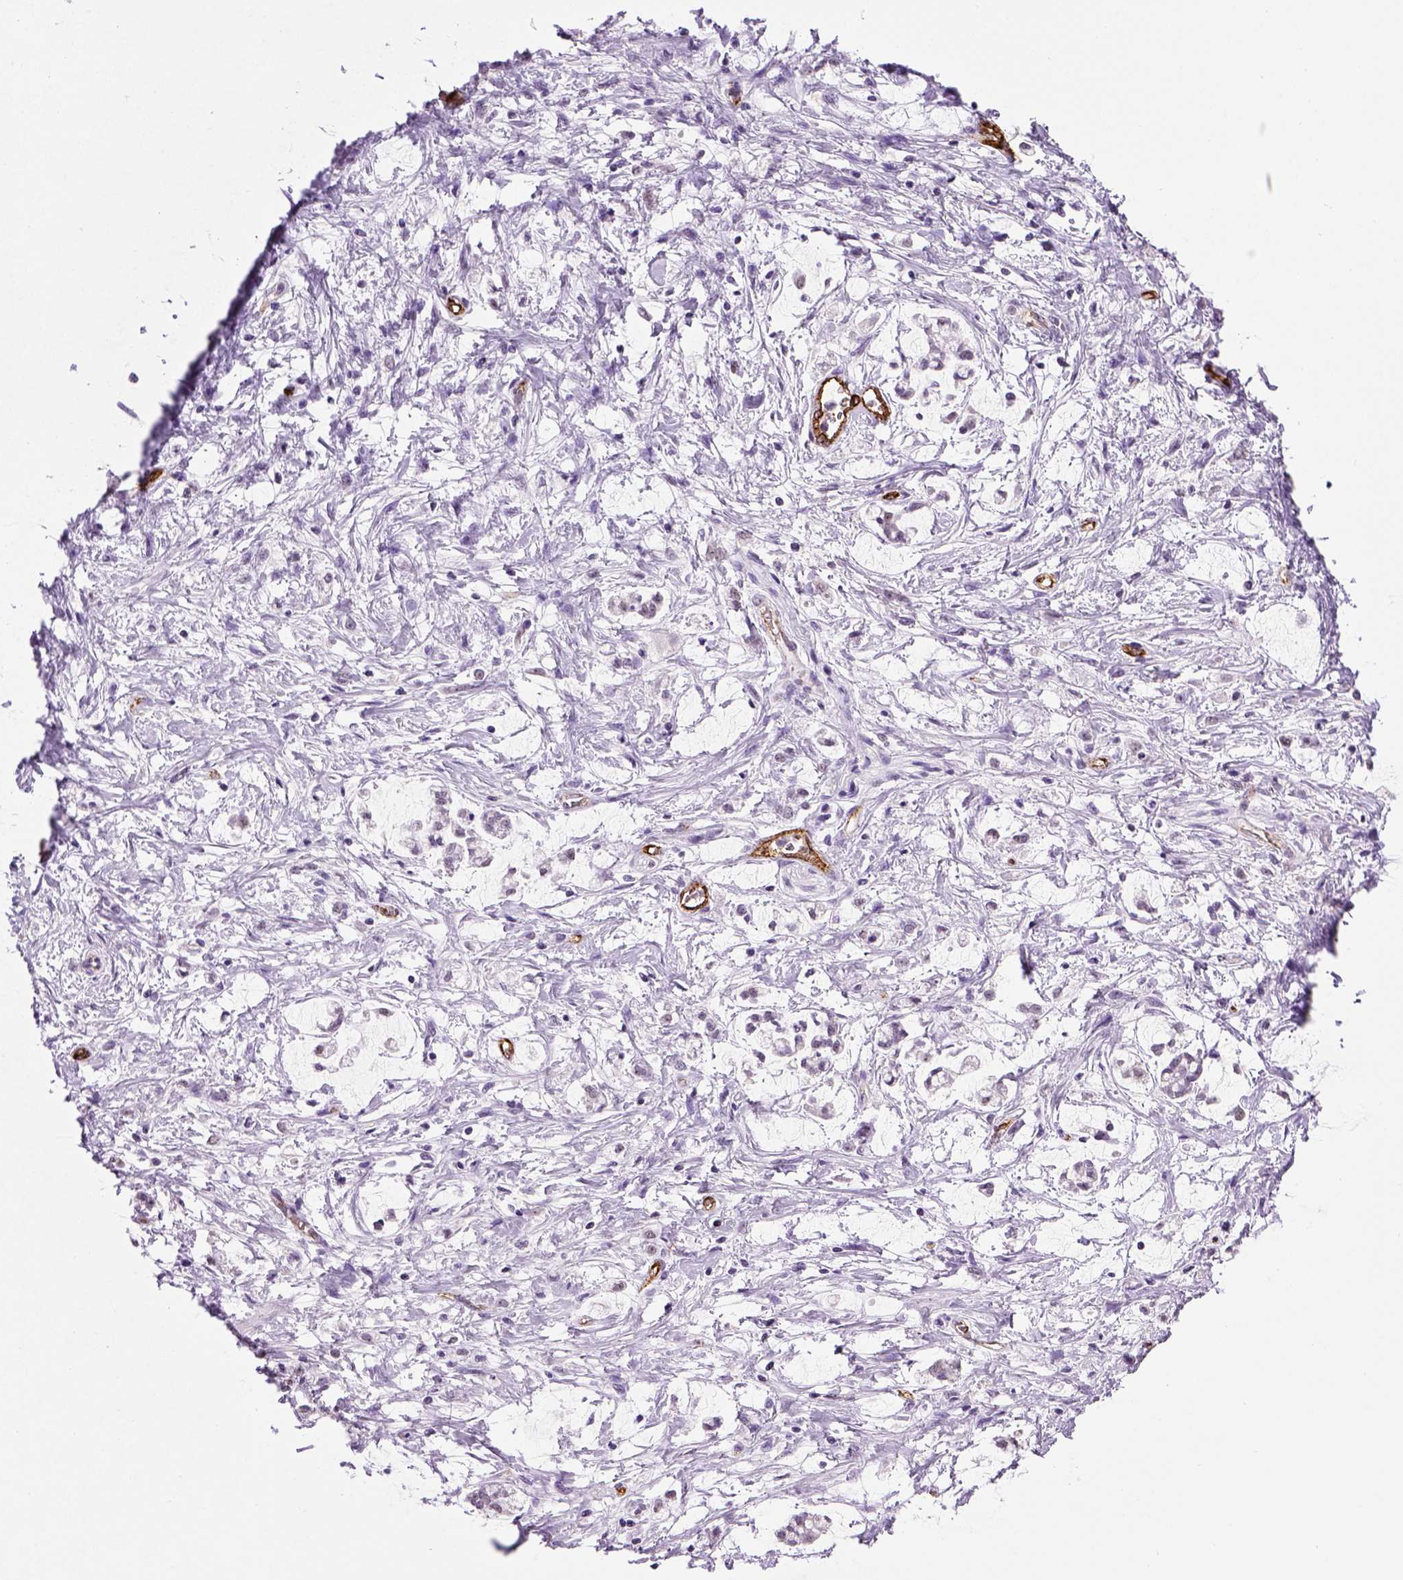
{"staining": {"intensity": "negative", "quantity": "none", "location": "none"}, "tissue": "stomach cancer", "cell_type": "Tumor cells", "image_type": "cancer", "snomed": [{"axis": "morphology", "description": "Adenocarcinoma, NOS"}, {"axis": "topography", "description": "Stomach"}], "caption": "This is an IHC photomicrograph of stomach cancer. There is no positivity in tumor cells.", "gene": "VWF", "patient": {"sex": "female", "age": 60}}